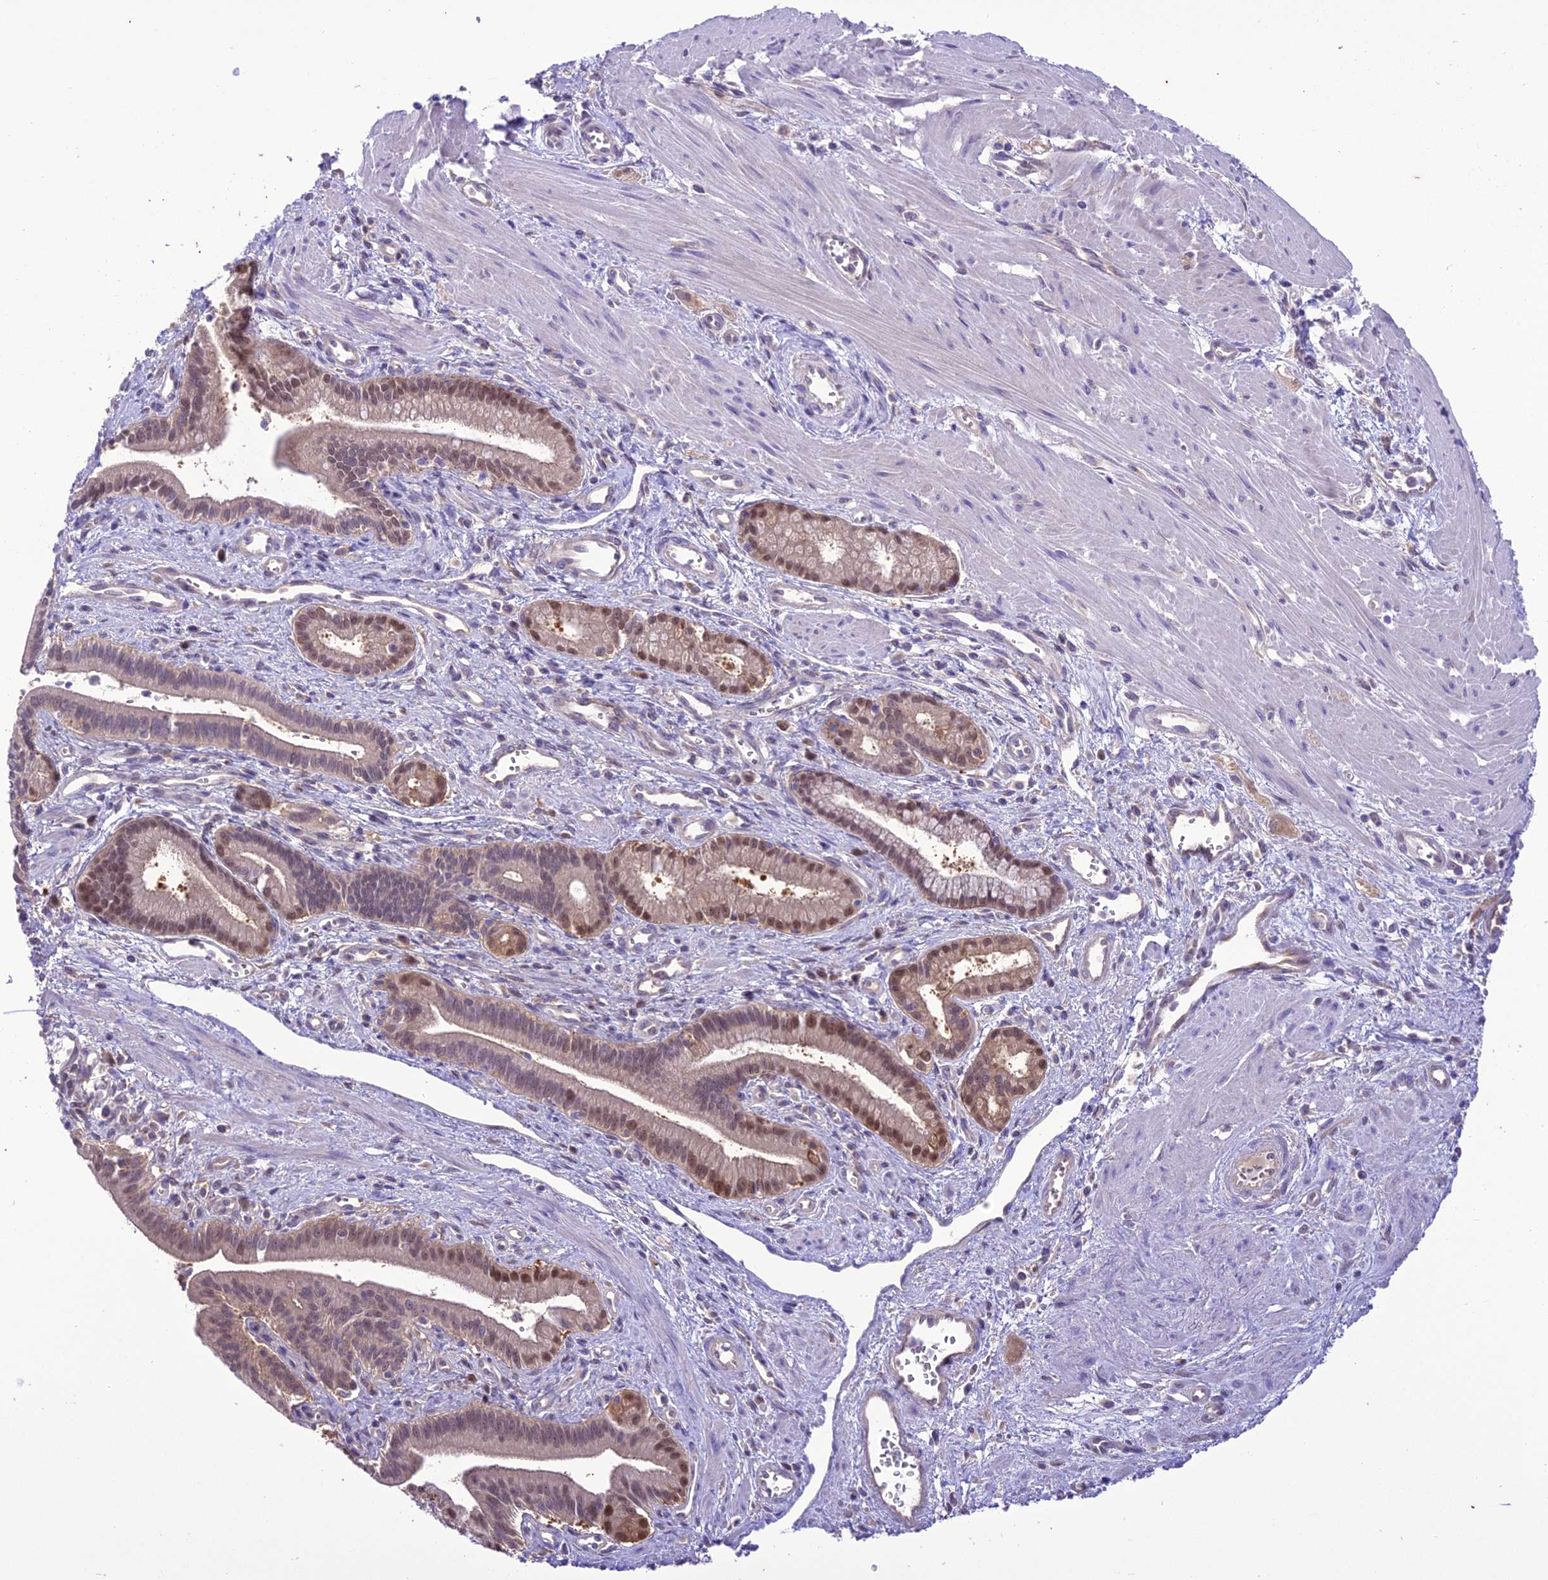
{"staining": {"intensity": "moderate", "quantity": "<25%", "location": "nuclear"}, "tissue": "pancreatic cancer", "cell_type": "Tumor cells", "image_type": "cancer", "snomed": [{"axis": "morphology", "description": "Adenocarcinoma, NOS"}, {"axis": "topography", "description": "Pancreas"}], "caption": "This photomicrograph reveals immunohistochemistry staining of pancreatic adenocarcinoma, with low moderate nuclear expression in about <25% of tumor cells.", "gene": "BORCS6", "patient": {"sex": "male", "age": 78}}